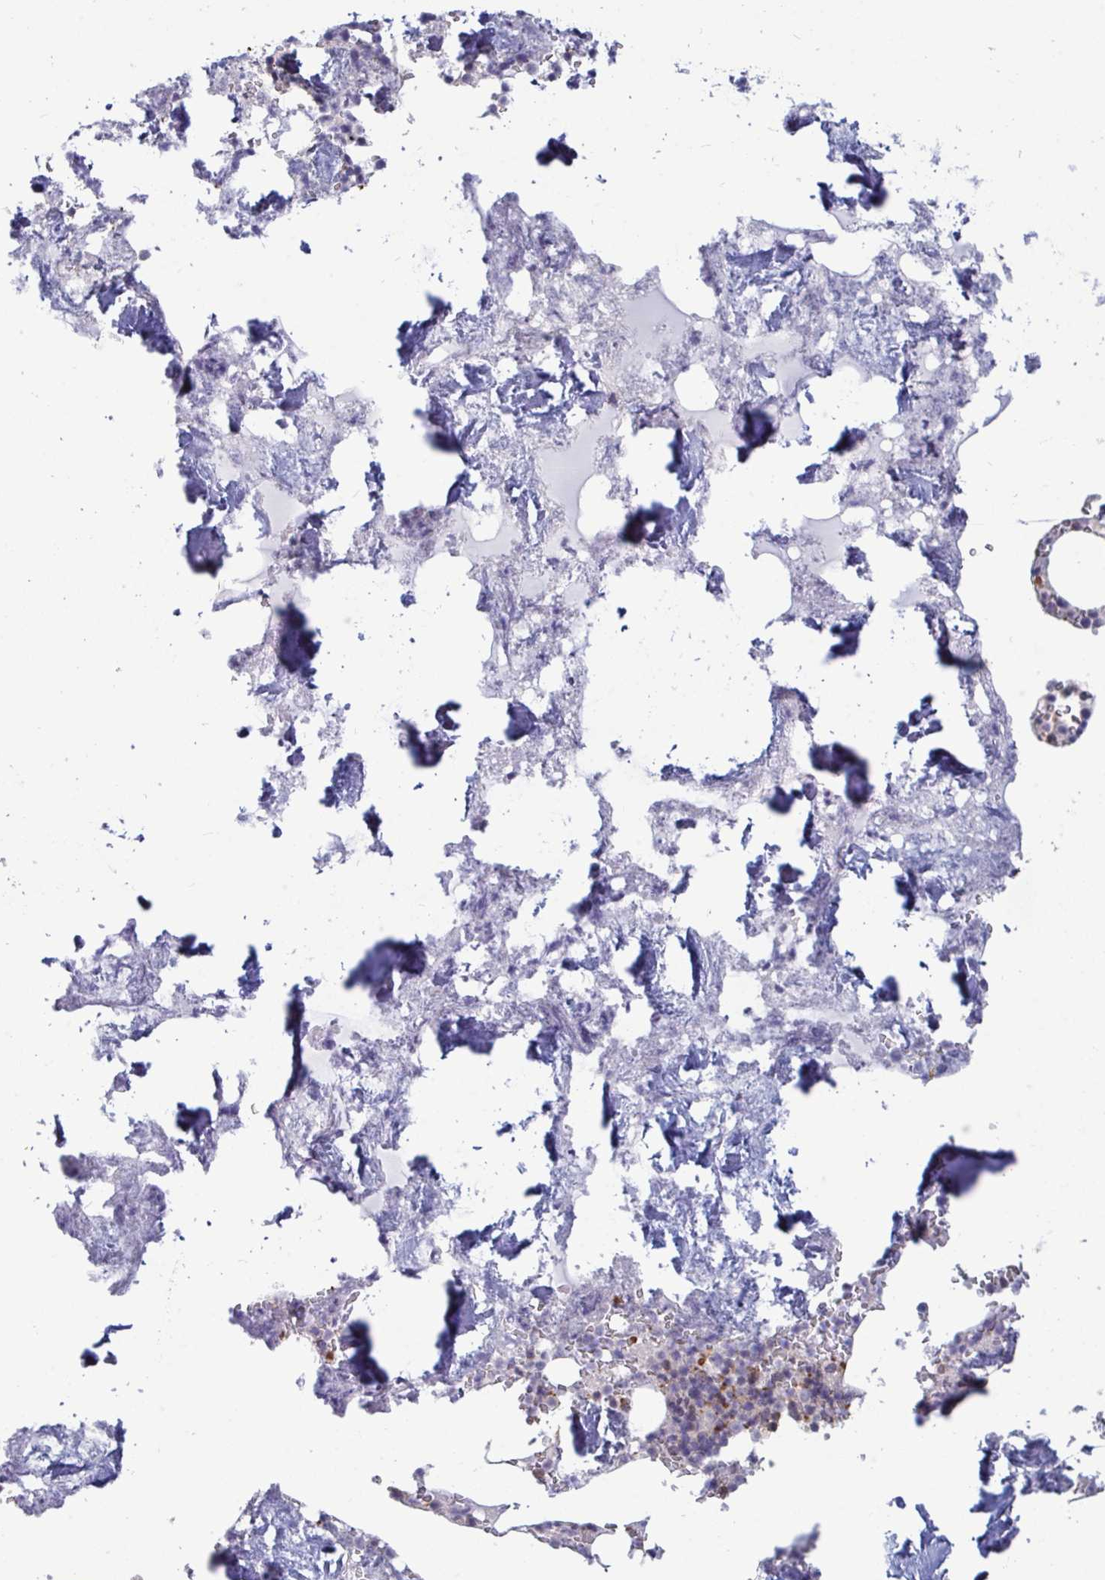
{"staining": {"intensity": "strong", "quantity": "<25%", "location": "cytoplasmic/membranous"}, "tissue": "bone marrow", "cell_type": "Hematopoietic cells", "image_type": "normal", "snomed": [{"axis": "morphology", "description": "Normal tissue, NOS"}, {"axis": "topography", "description": "Bone marrow"}], "caption": "Hematopoietic cells reveal strong cytoplasmic/membranous staining in approximately <25% of cells in unremarkable bone marrow. (DAB (3,3'-diaminobenzidine) = brown stain, brightfield microscopy at high magnification).", "gene": "ISCU", "patient": {"sex": "female", "age": 42}}